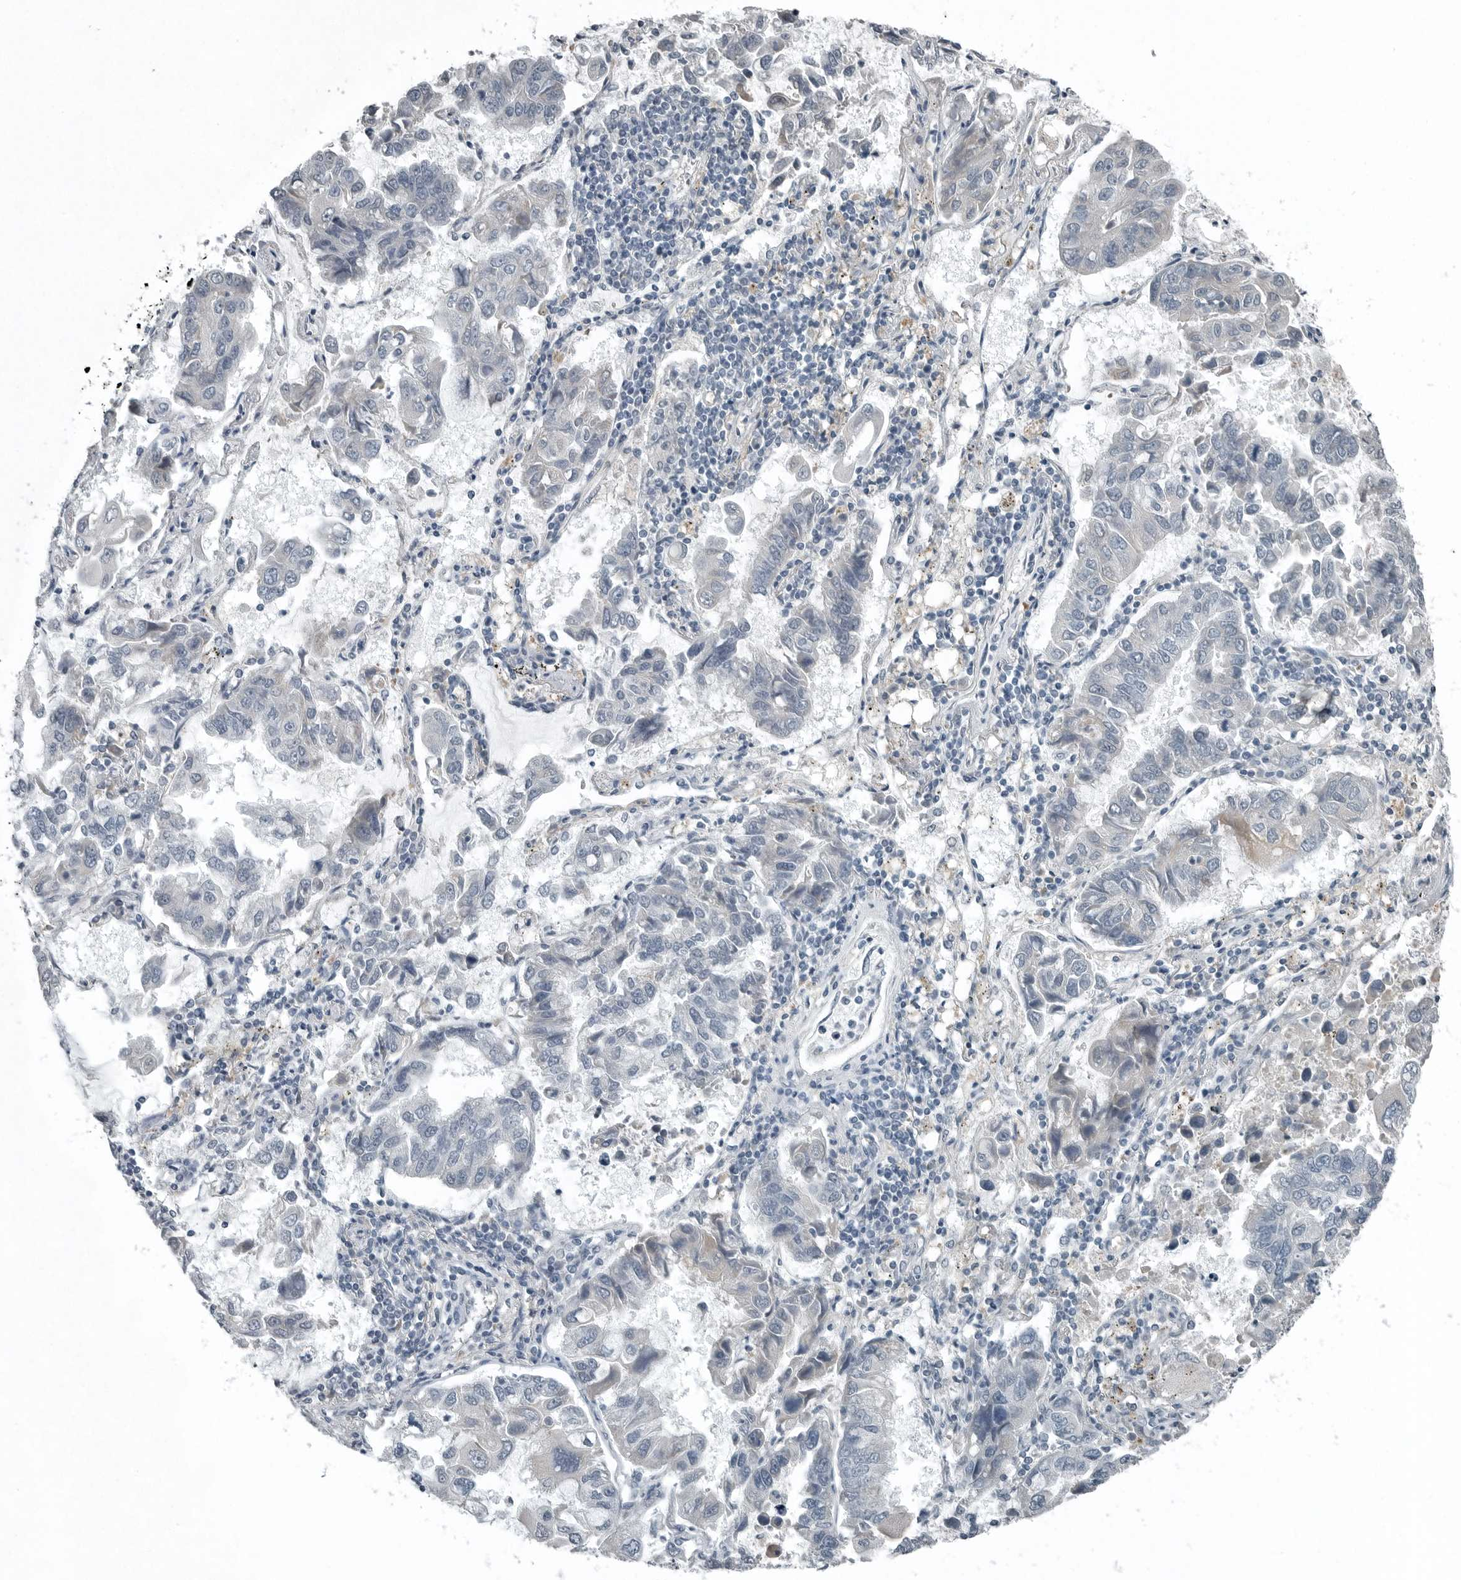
{"staining": {"intensity": "negative", "quantity": "none", "location": "none"}, "tissue": "lung cancer", "cell_type": "Tumor cells", "image_type": "cancer", "snomed": [{"axis": "morphology", "description": "Adenocarcinoma, NOS"}, {"axis": "topography", "description": "Lung"}], "caption": "A high-resolution micrograph shows IHC staining of lung cancer, which demonstrates no significant staining in tumor cells.", "gene": "KYAT1", "patient": {"sex": "male", "age": 64}}